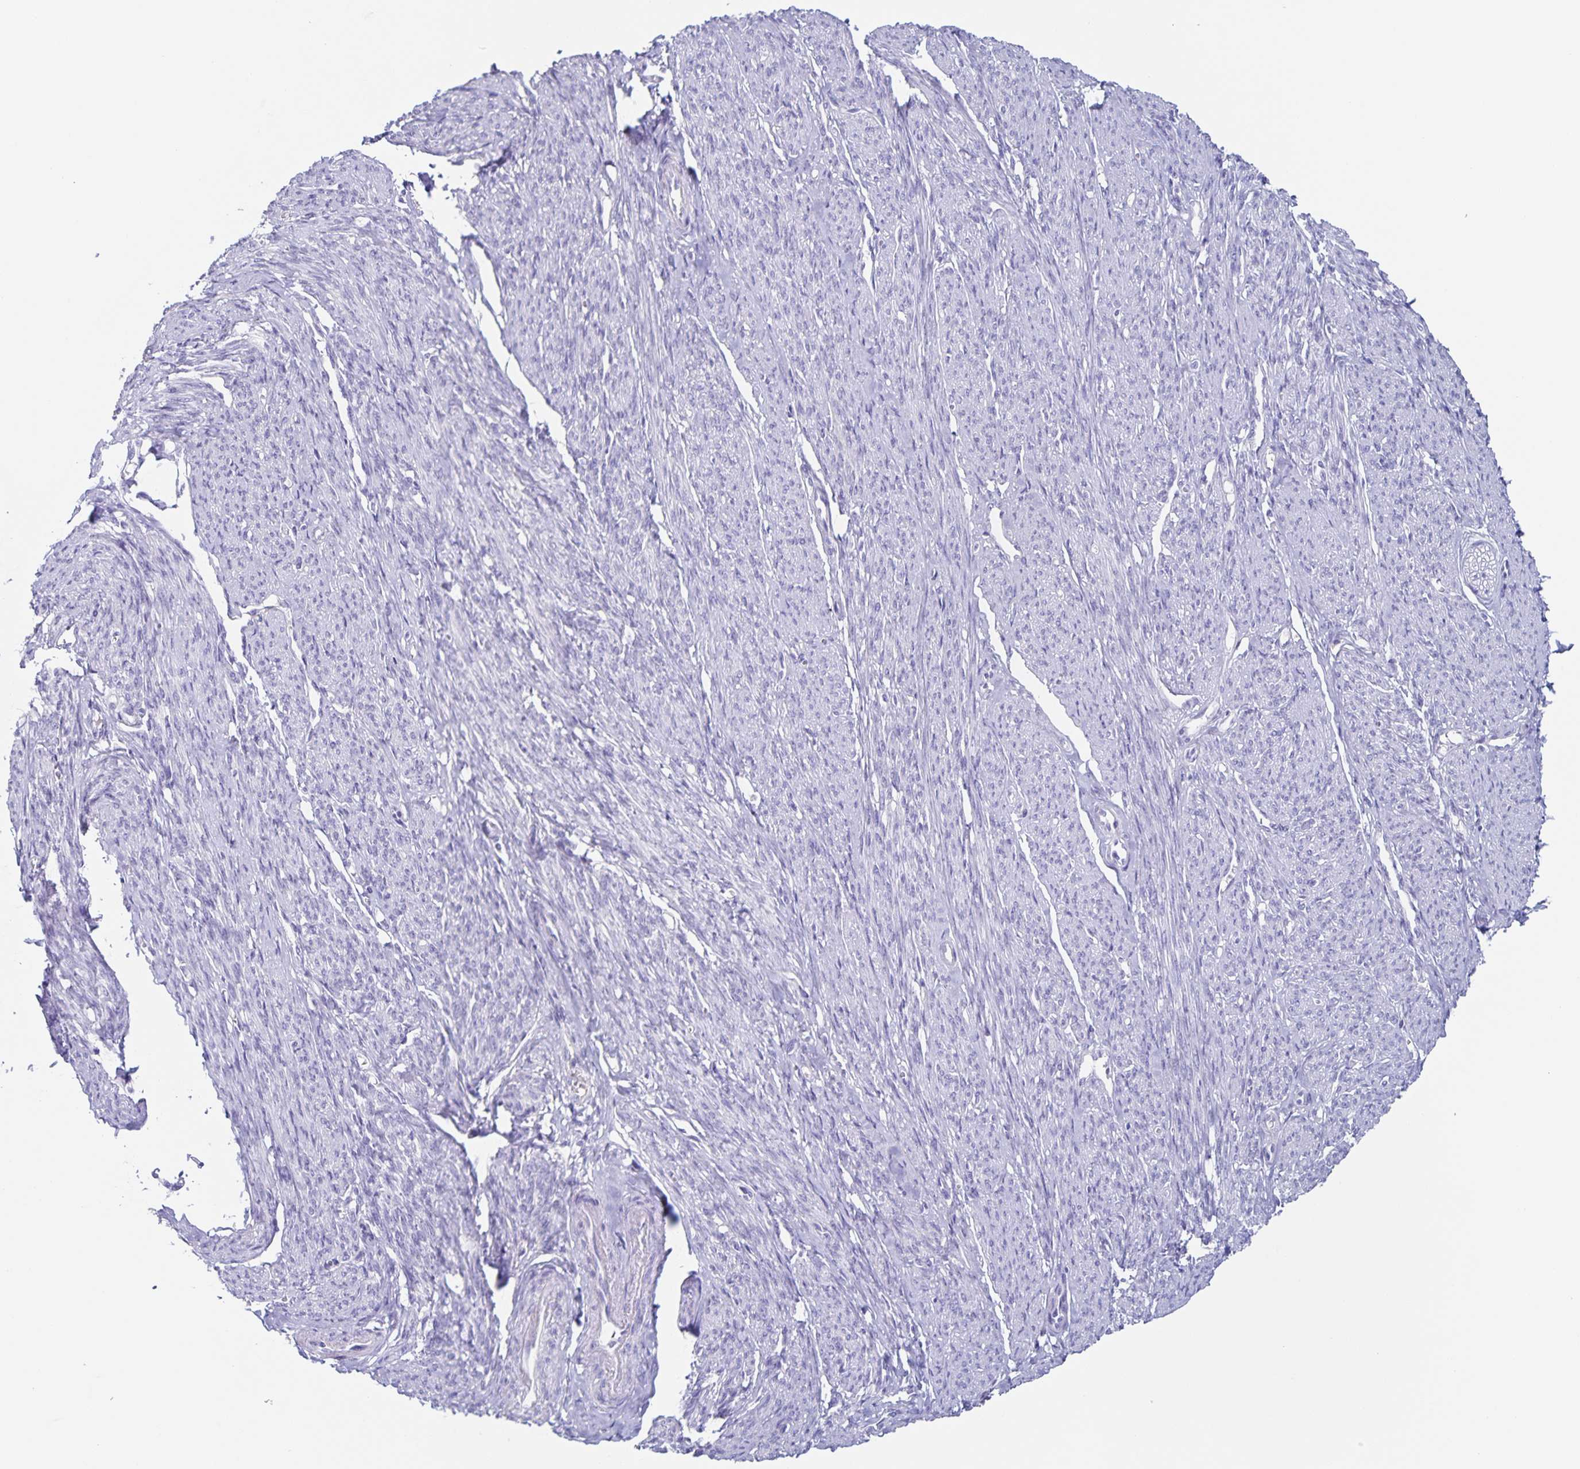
{"staining": {"intensity": "negative", "quantity": "none", "location": "none"}, "tissue": "smooth muscle", "cell_type": "Smooth muscle cells", "image_type": "normal", "snomed": [{"axis": "morphology", "description": "Normal tissue, NOS"}, {"axis": "topography", "description": "Smooth muscle"}], "caption": "Immunohistochemistry of benign smooth muscle displays no positivity in smooth muscle cells.", "gene": "RPL36A", "patient": {"sex": "female", "age": 65}}